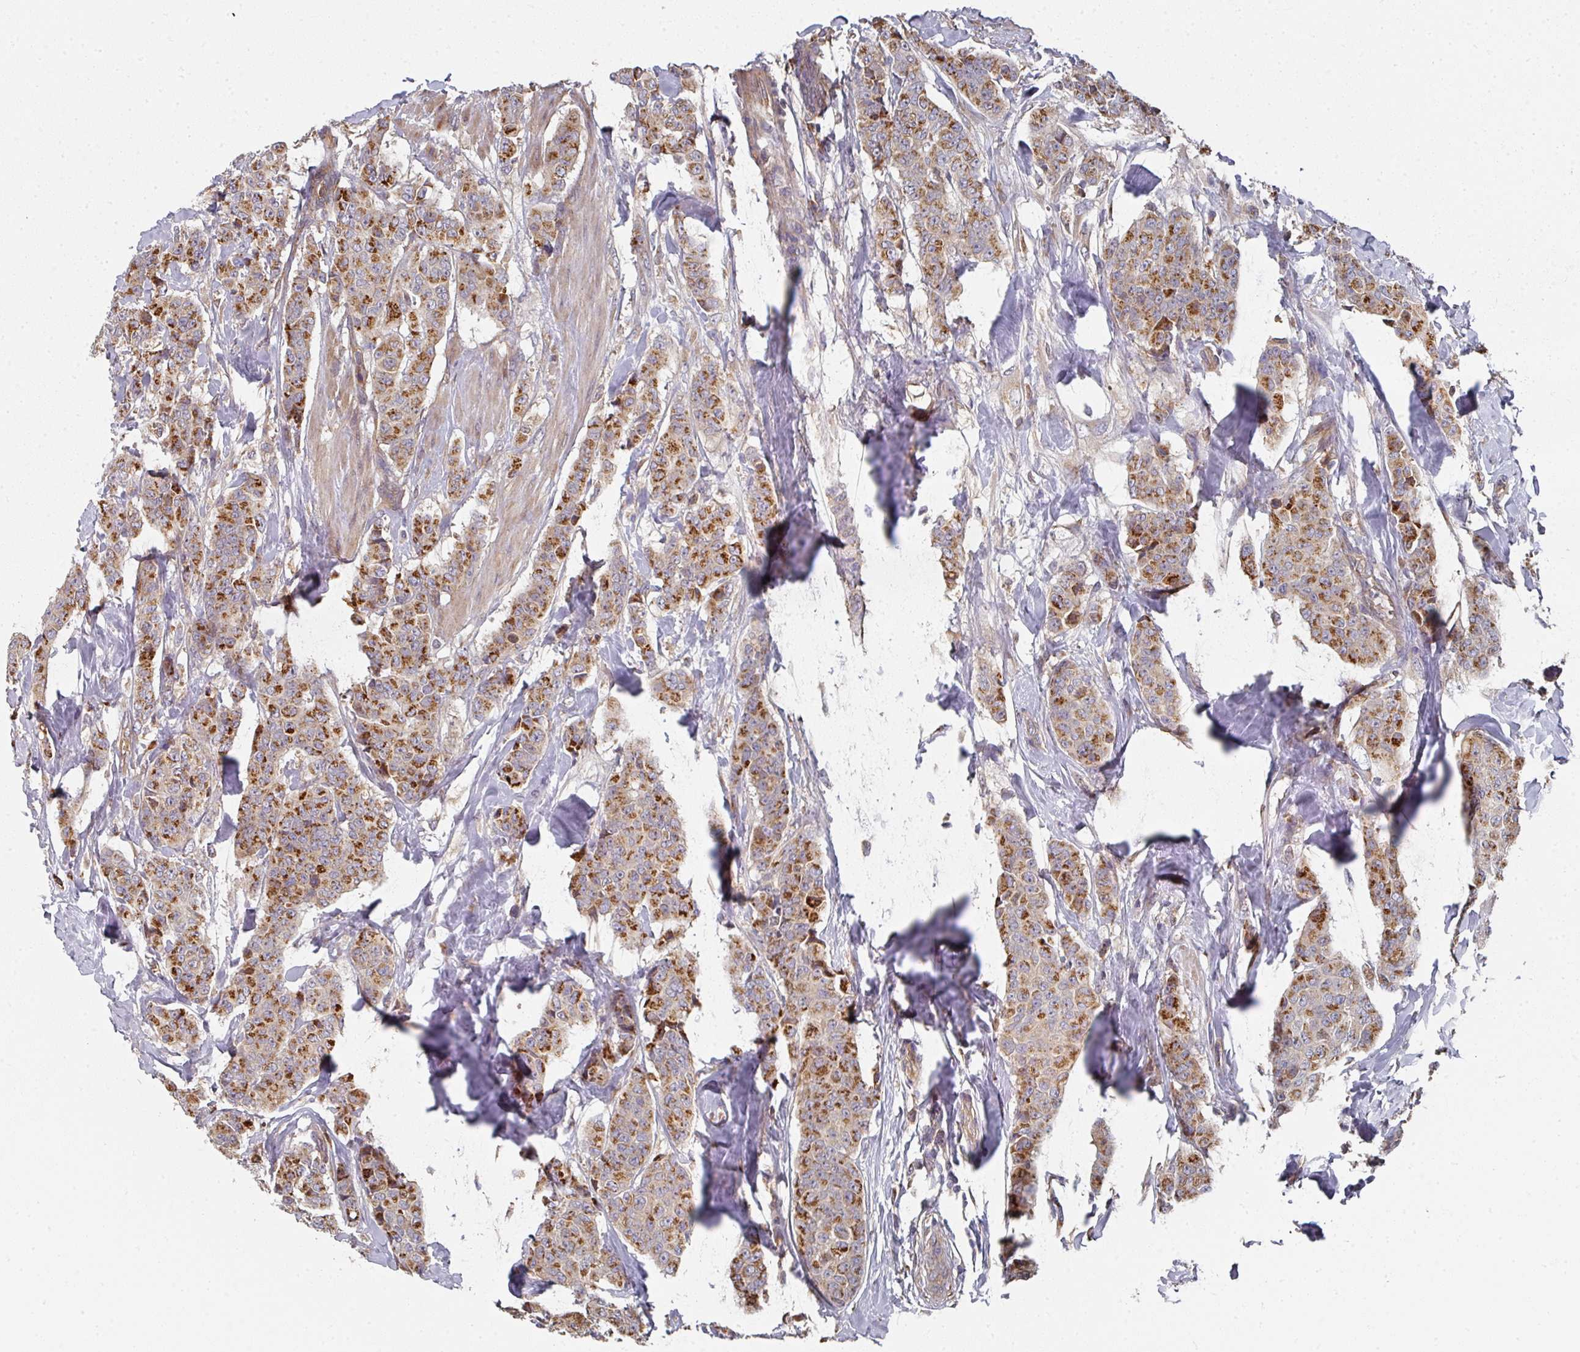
{"staining": {"intensity": "moderate", "quantity": ">75%", "location": "cytoplasmic/membranous"}, "tissue": "breast cancer", "cell_type": "Tumor cells", "image_type": "cancer", "snomed": [{"axis": "morphology", "description": "Duct carcinoma"}, {"axis": "topography", "description": "Breast"}], "caption": "Brown immunohistochemical staining in breast cancer reveals moderate cytoplasmic/membranous expression in about >75% of tumor cells.", "gene": "EDEM2", "patient": {"sex": "female", "age": 40}}